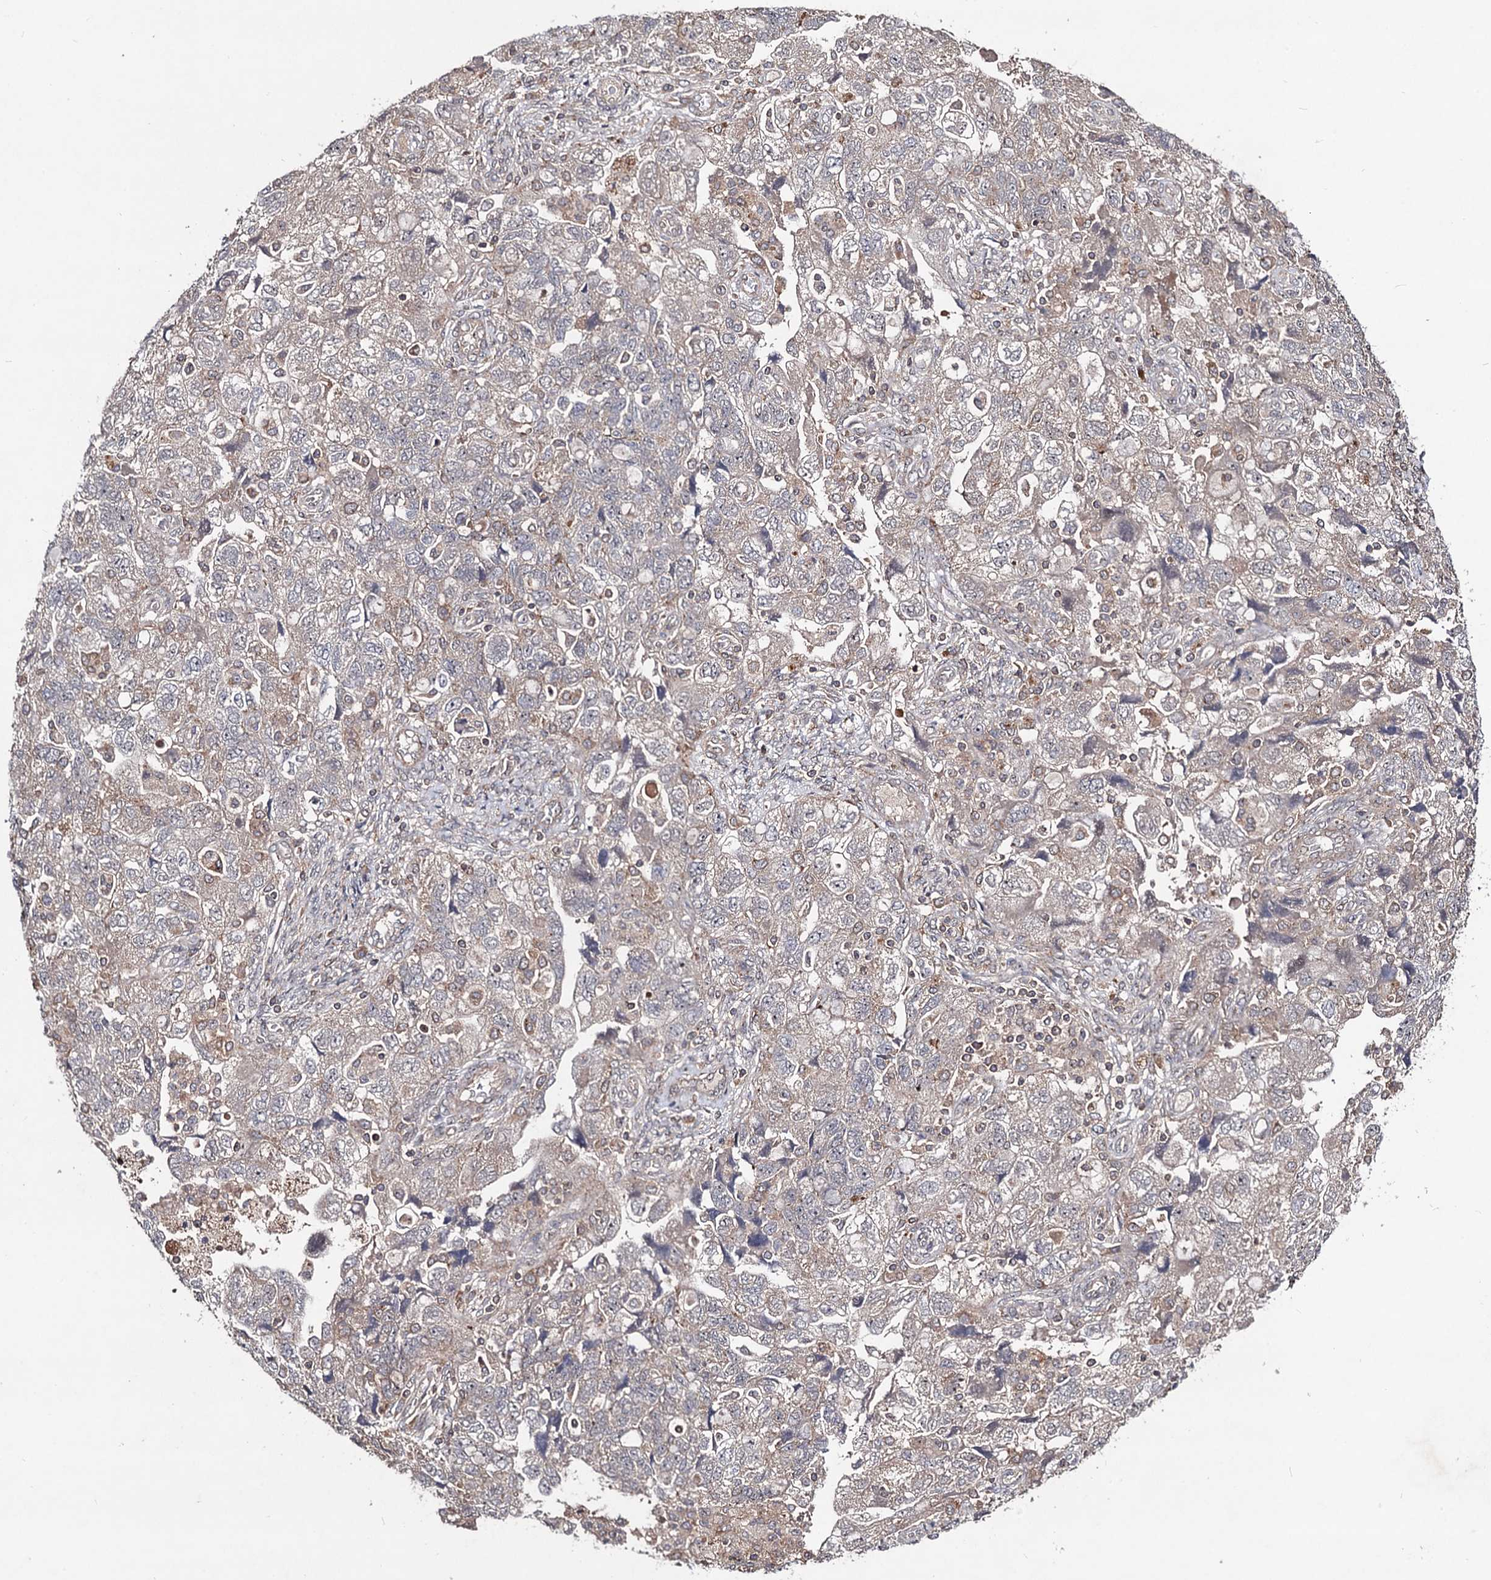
{"staining": {"intensity": "weak", "quantity": ">75%", "location": "cytoplasmic/membranous"}, "tissue": "ovarian cancer", "cell_type": "Tumor cells", "image_type": "cancer", "snomed": [{"axis": "morphology", "description": "Carcinoma, NOS"}, {"axis": "morphology", "description": "Cystadenocarcinoma, serous, NOS"}, {"axis": "topography", "description": "Ovary"}], "caption": "Protein expression analysis of ovarian cancer (serous cystadenocarcinoma) exhibits weak cytoplasmic/membranous positivity in approximately >75% of tumor cells.", "gene": "KXD1", "patient": {"sex": "female", "age": 69}}